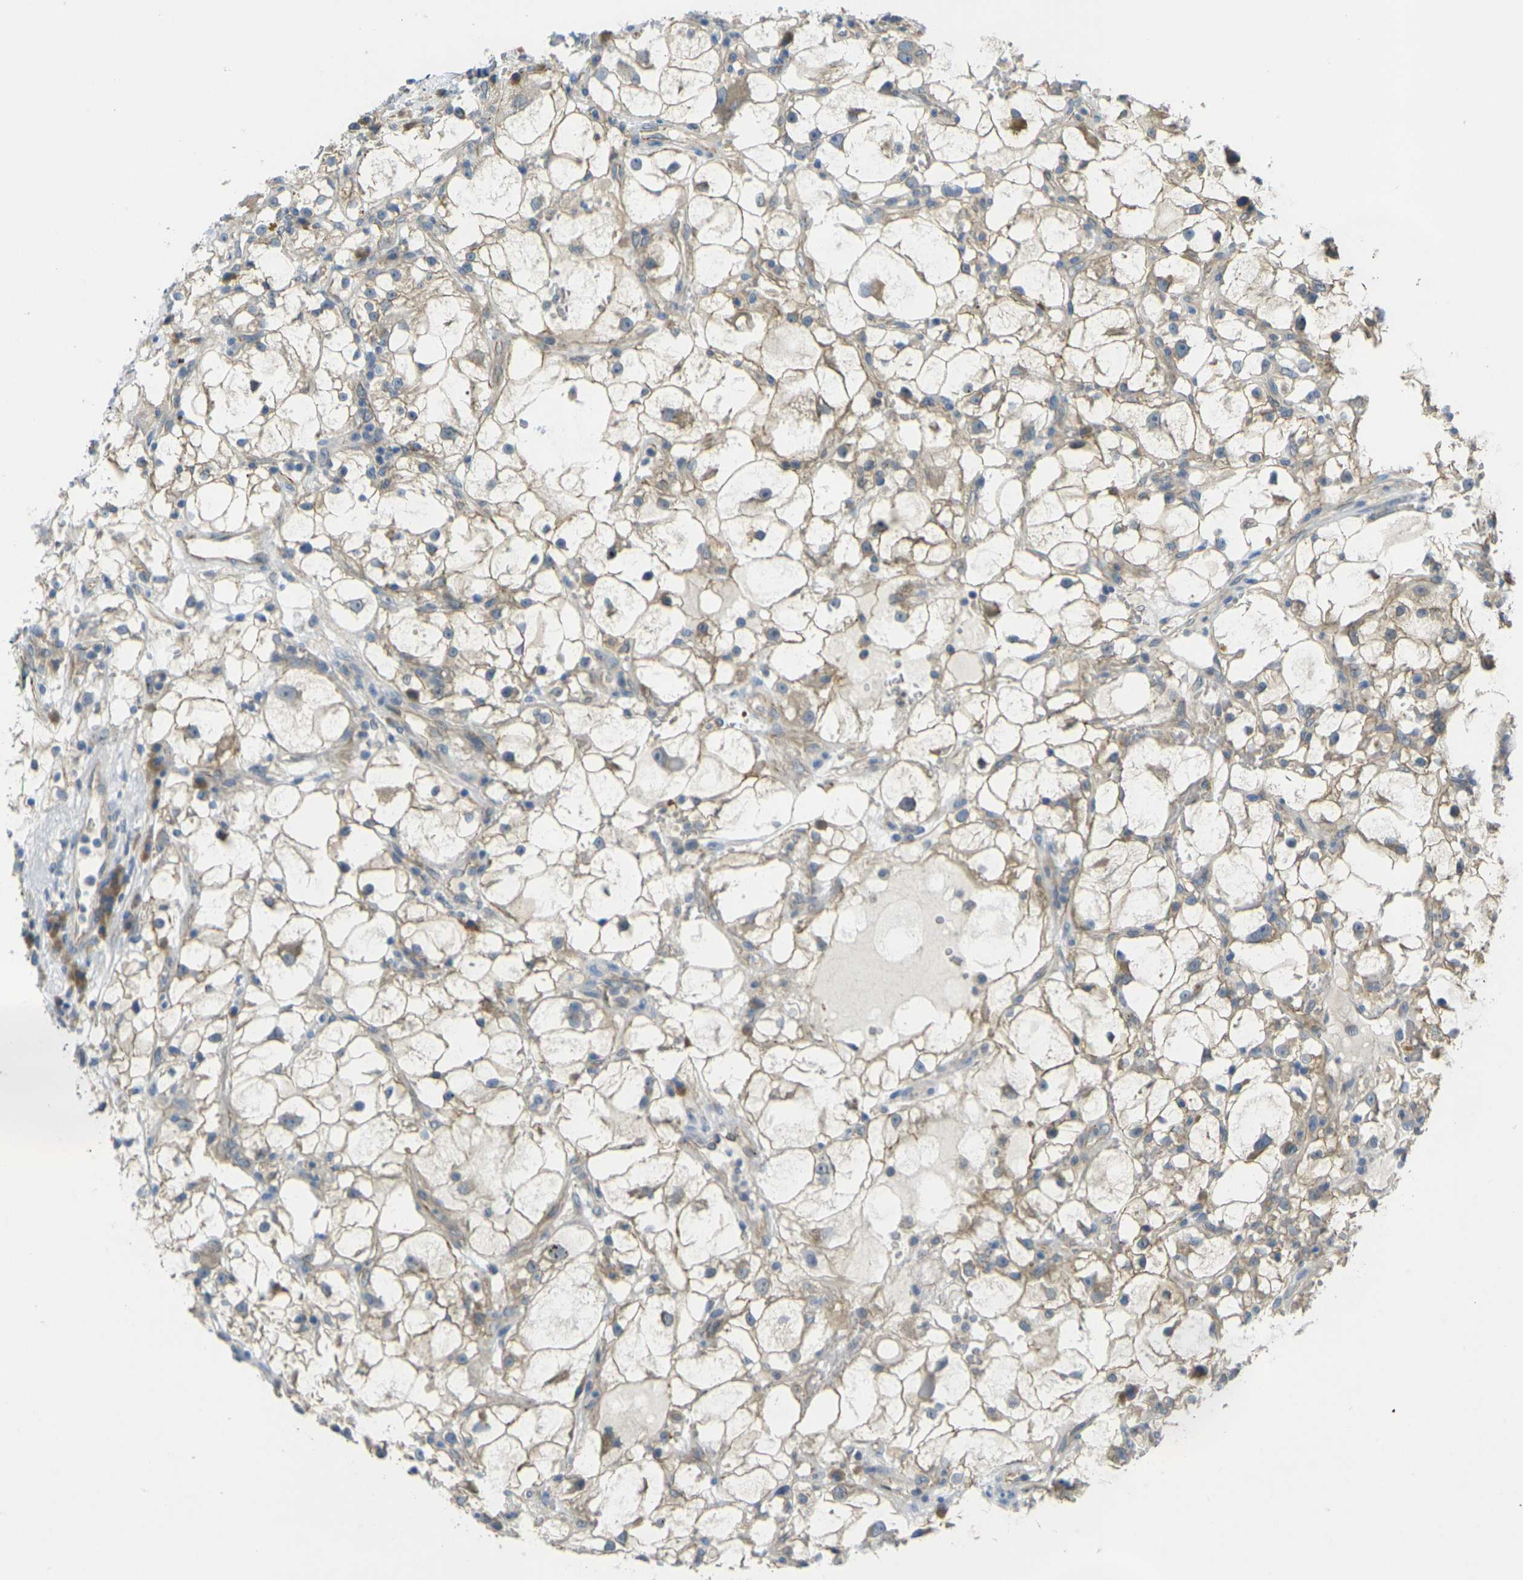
{"staining": {"intensity": "weak", "quantity": "<25%", "location": "cytoplasmic/membranous"}, "tissue": "renal cancer", "cell_type": "Tumor cells", "image_type": "cancer", "snomed": [{"axis": "morphology", "description": "Adenocarcinoma, NOS"}, {"axis": "topography", "description": "Kidney"}], "caption": "Immunohistochemistry image of renal cancer (adenocarcinoma) stained for a protein (brown), which displays no staining in tumor cells.", "gene": "RHBDD1", "patient": {"sex": "female", "age": 60}}